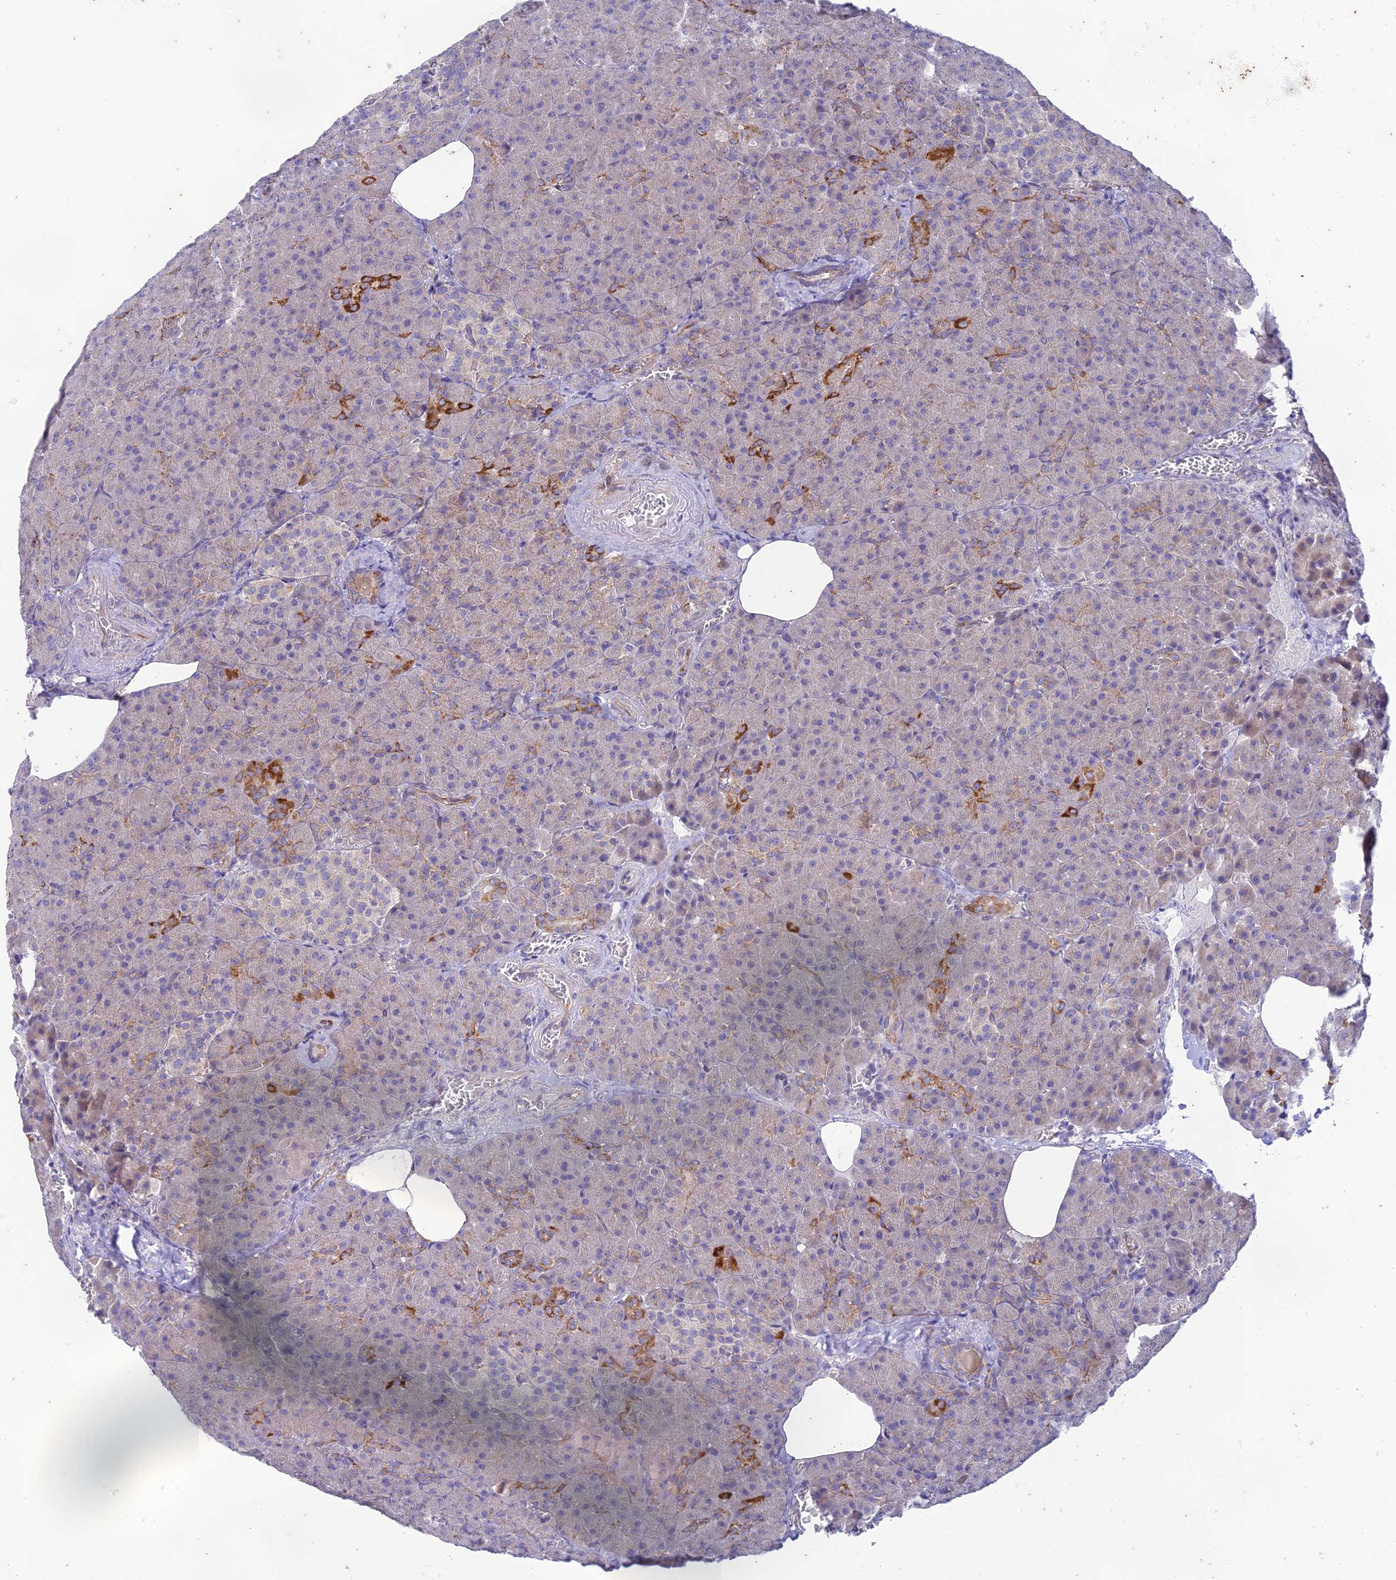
{"staining": {"intensity": "strong", "quantity": "<25%", "location": "cytoplasmic/membranous"}, "tissue": "pancreas", "cell_type": "Exocrine glandular cells", "image_type": "normal", "snomed": [{"axis": "morphology", "description": "Normal tissue, NOS"}, {"axis": "topography", "description": "Pancreas"}], "caption": "Strong cytoplasmic/membranous positivity is present in about <25% of exocrine glandular cells in benign pancreas. The staining was performed using DAB, with brown indicating positive protein expression. Nuclei are stained blue with hematoxylin.", "gene": "PTCD2", "patient": {"sex": "female", "age": 74}}